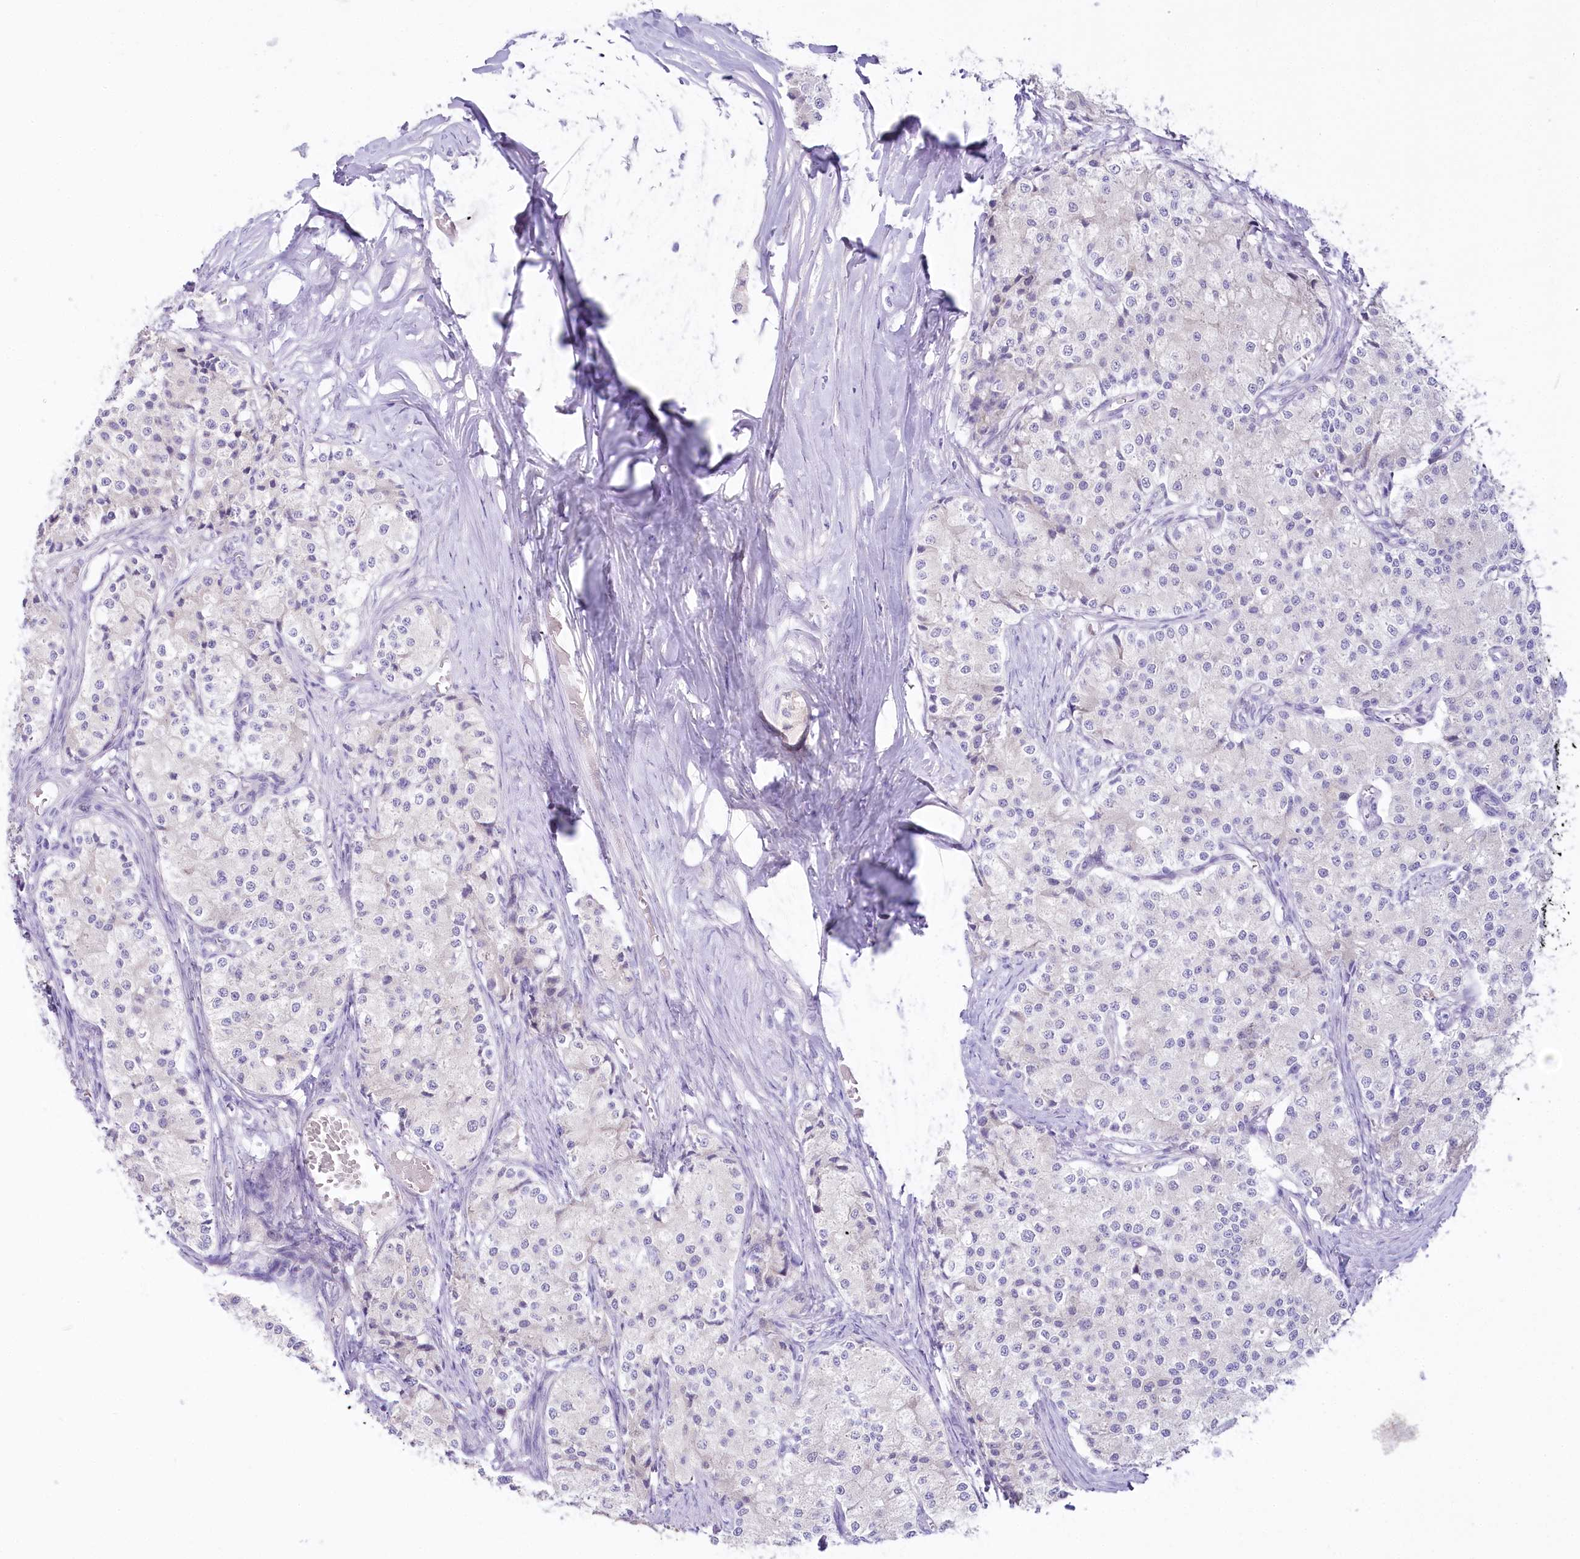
{"staining": {"intensity": "negative", "quantity": "none", "location": "none"}, "tissue": "carcinoid", "cell_type": "Tumor cells", "image_type": "cancer", "snomed": [{"axis": "morphology", "description": "Carcinoid, malignant, NOS"}, {"axis": "topography", "description": "Colon"}], "caption": "This histopathology image is of malignant carcinoid stained with immunohistochemistry (IHC) to label a protein in brown with the nuclei are counter-stained blue. There is no positivity in tumor cells.", "gene": "MYOZ1", "patient": {"sex": "female", "age": 52}}